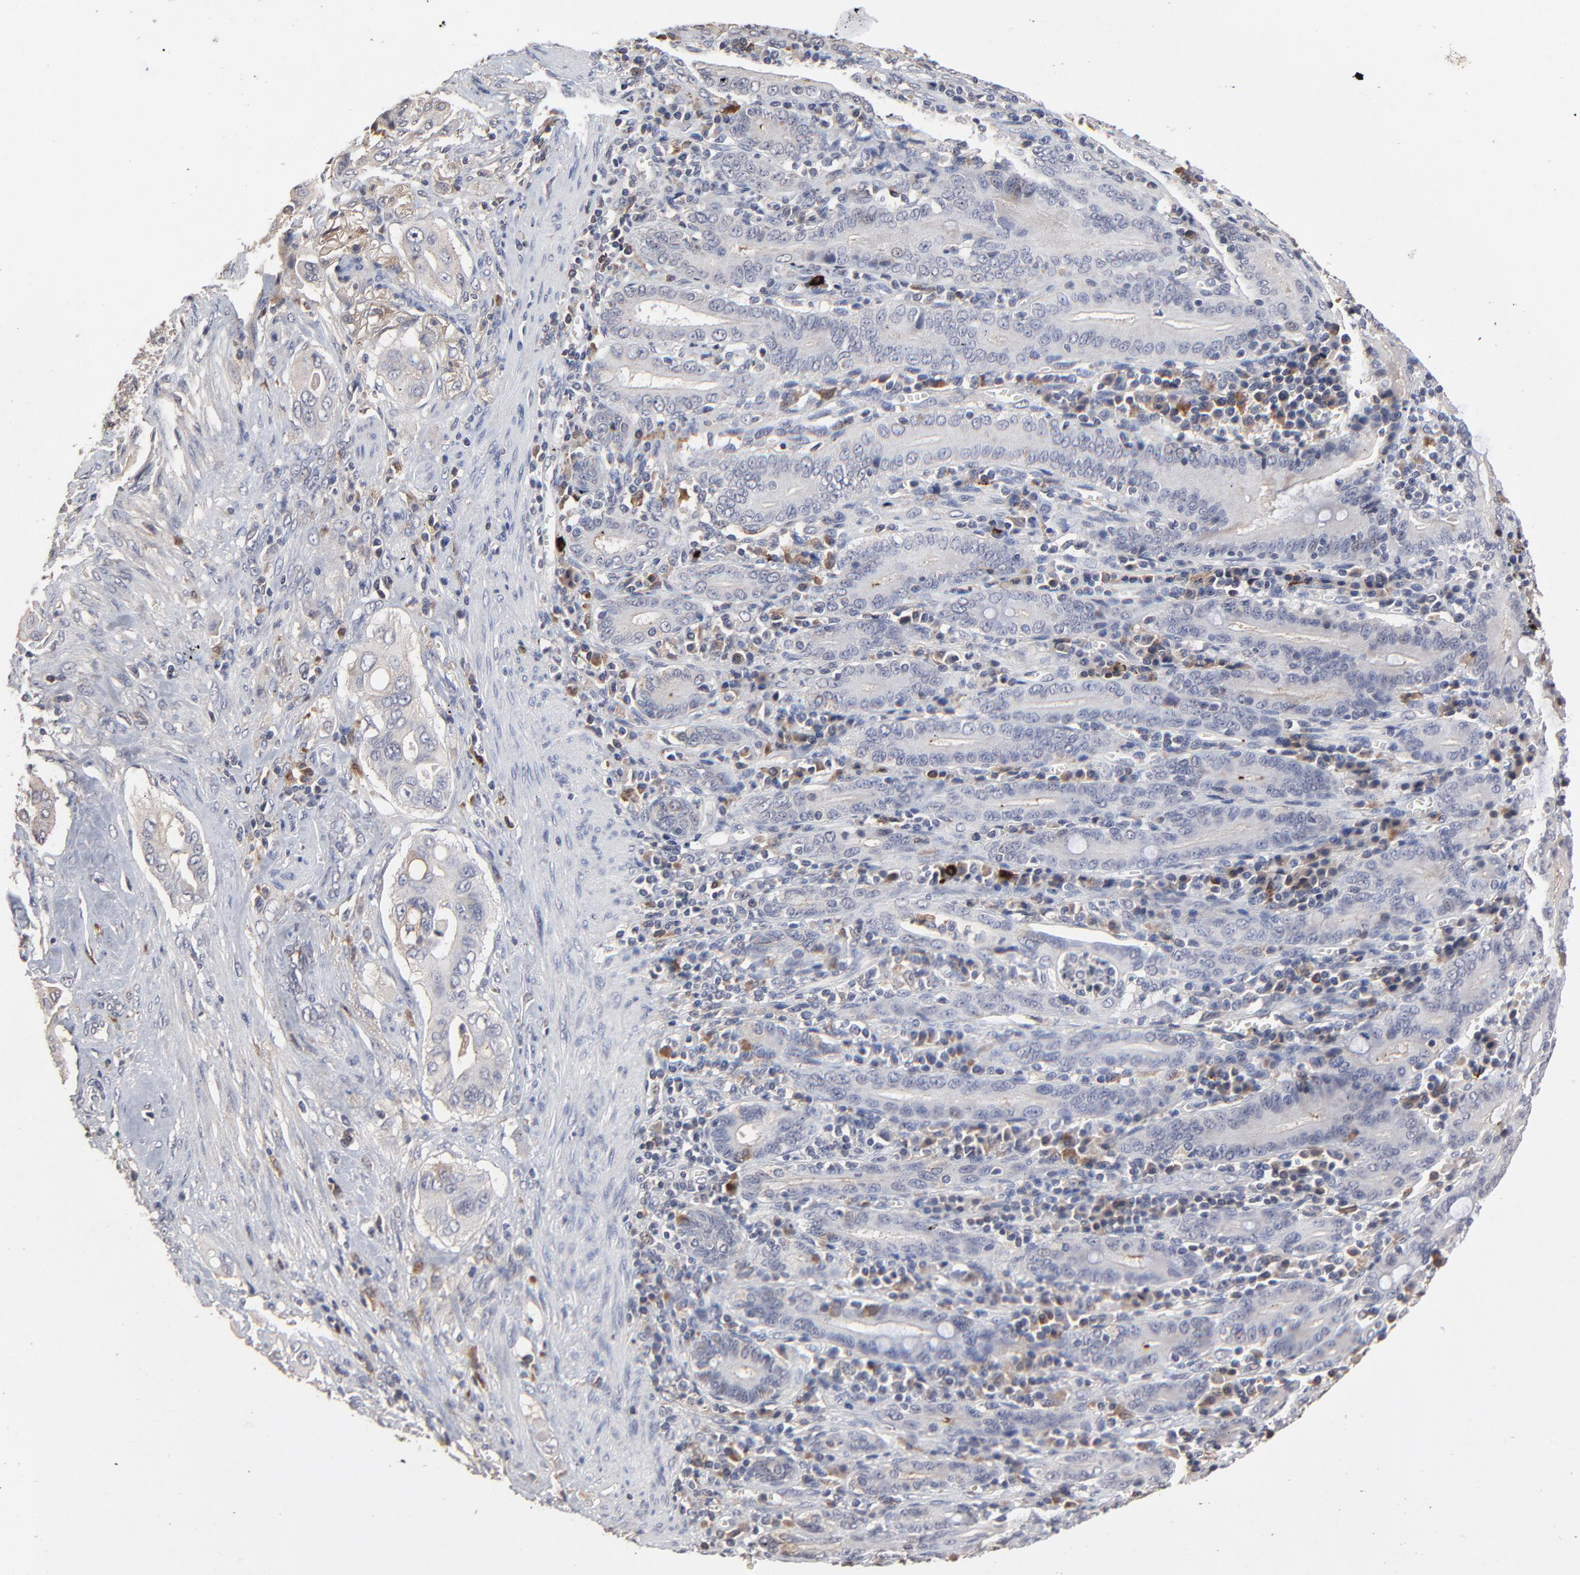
{"staining": {"intensity": "weak", "quantity": ">75%", "location": "cytoplasmic/membranous"}, "tissue": "pancreatic cancer", "cell_type": "Tumor cells", "image_type": "cancer", "snomed": [{"axis": "morphology", "description": "Adenocarcinoma, NOS"}, {"axis": "topography", "description": "Pancreas"}], "caption": "Pancreatic adenocarcinoma stained with a protein marker reveals weak staining in tumor cells.", "gene": "VPREB3", "patient": {"sex": "male", "age": 77}}